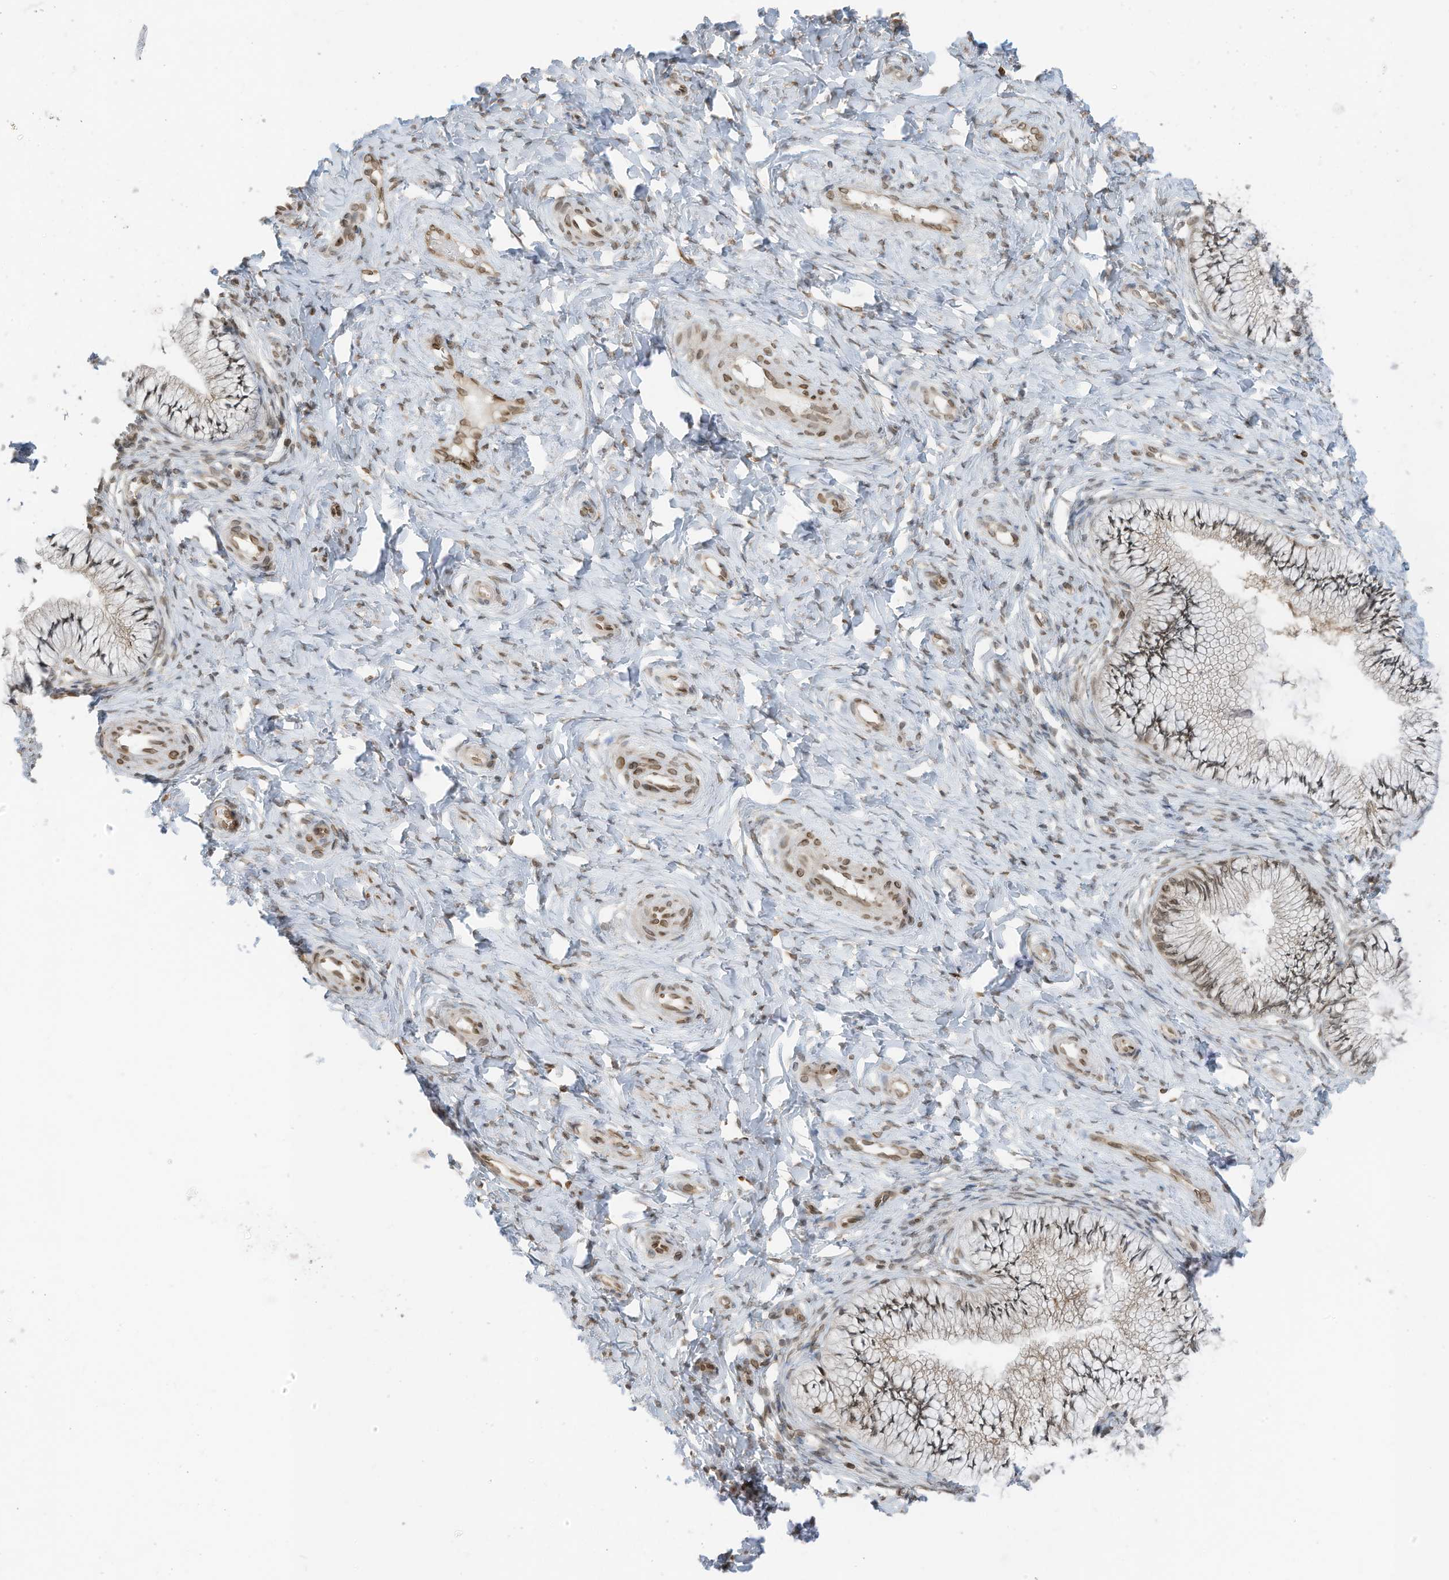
{"staining": {"intensity": "moderate", "quantity": "25%-75%", "location": "cytoplasmic/membranous,nuclear"}, "tissue": "cervix", "cell_type": "Glandular cells", "image_type": "normal", "snomed": [{"axis": "morphology", "description": "Normal tissue, NOS"}, {"axis": "topography", "description": "Cervix"}], "caption": "Cervix stained with a protein marker demonstrates moderate staining in glandular cells.", "gene": "RABL3", "patient": {"sex": "female", "age": 36}}